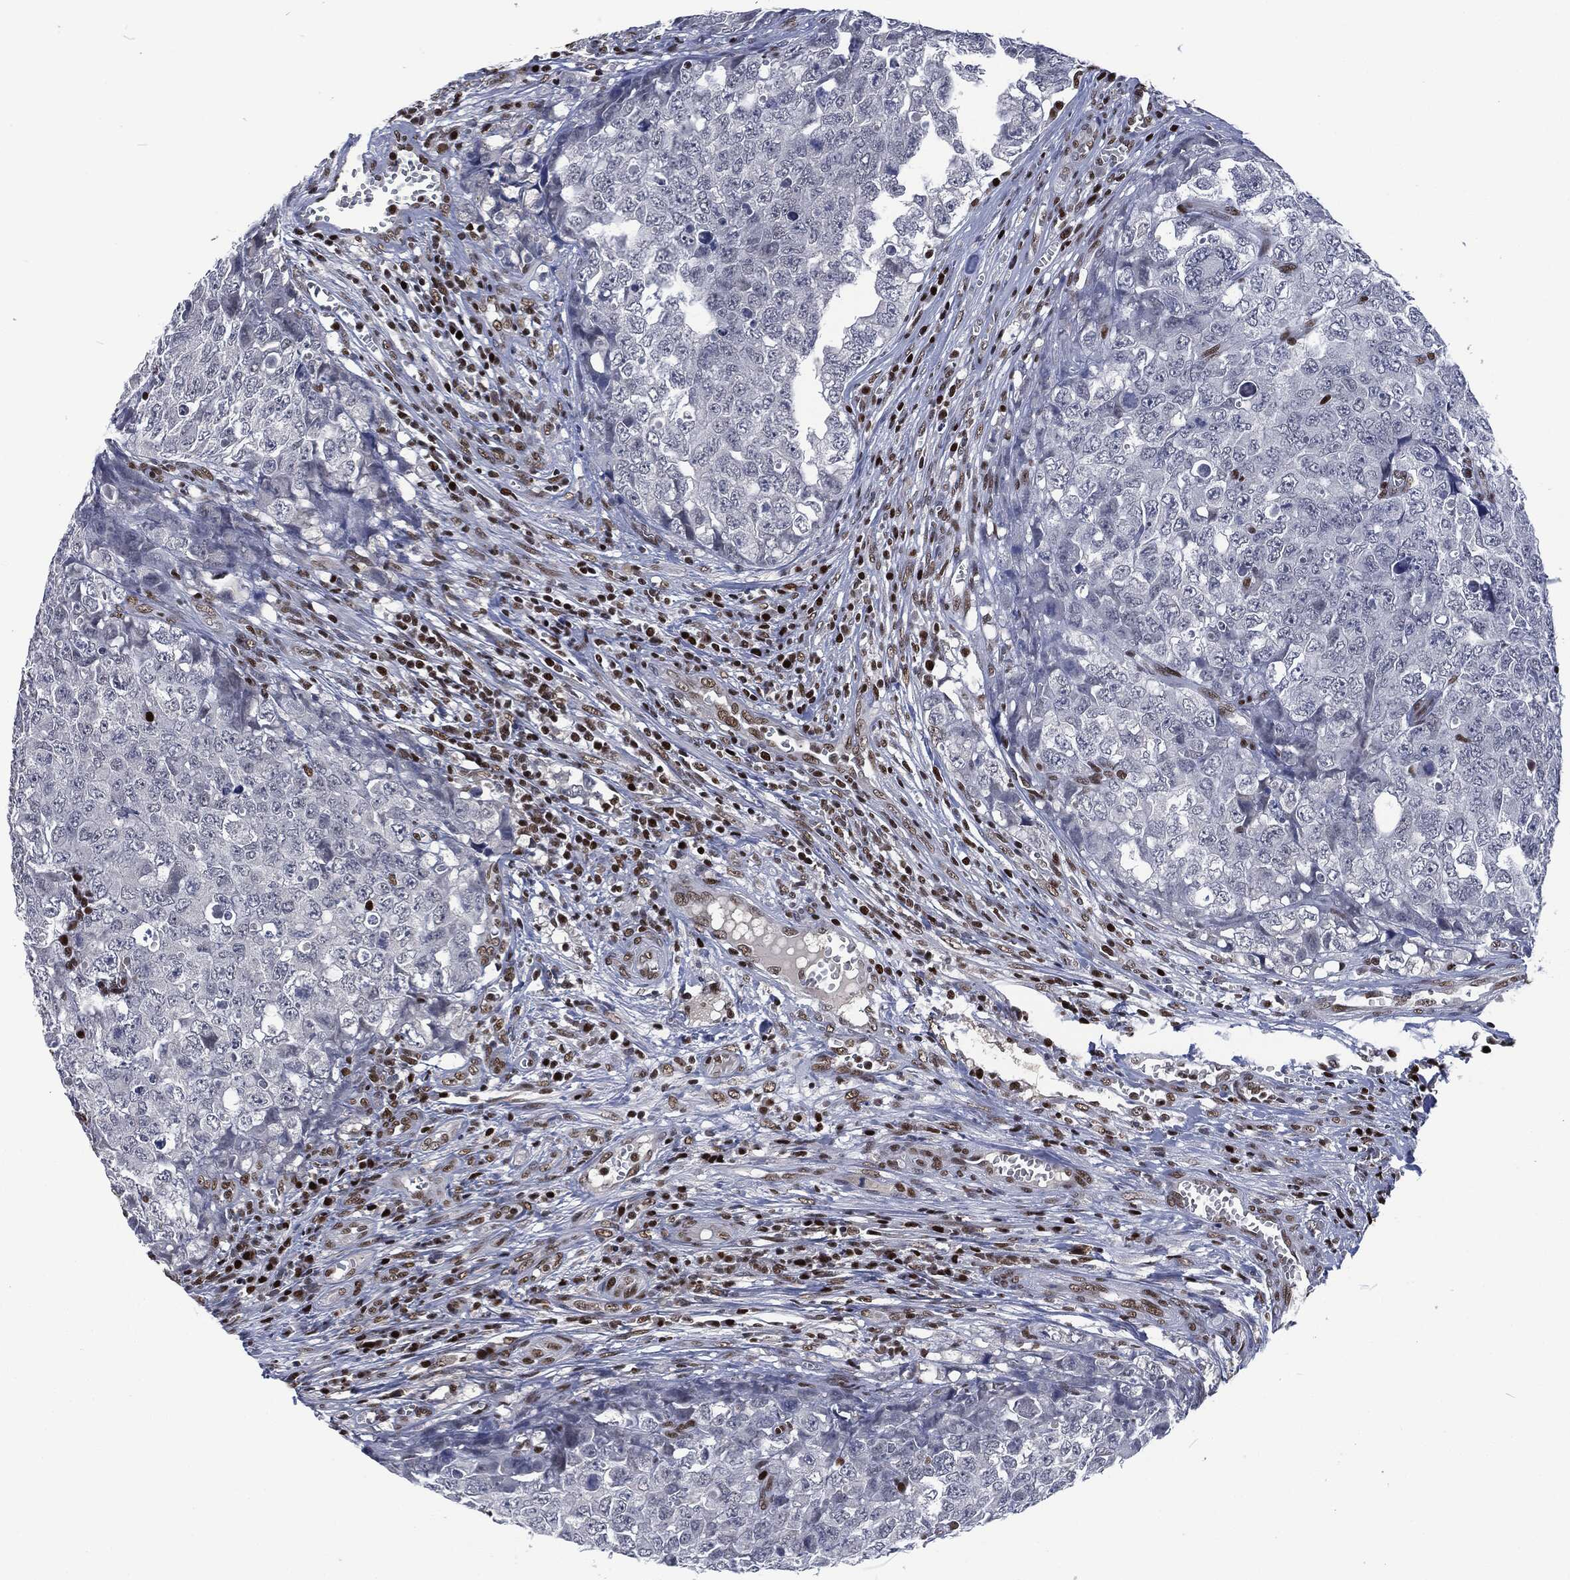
{"staining": {"intensity": "negative", "quantity": "none", "location": "none"}, "tissue": "testis cancer", "cell_type": "Tumor cells", "image_type": "cancer", "snomed": [{"axis": "morphology", "description": "Carcinoma, Embryonal, NOS"}, {"axis": "topography", "description": "Testis"}], "caption": "DAB (3,3'-diaminobenzidine) immunohistochemical staining of human testis embryonal carcinoma shows no significant staining in tumor cells. (DAB immunohistochemistry, high magnification).", "gene": "DCPS", "patient": {"sex": "male", "age": 23}}